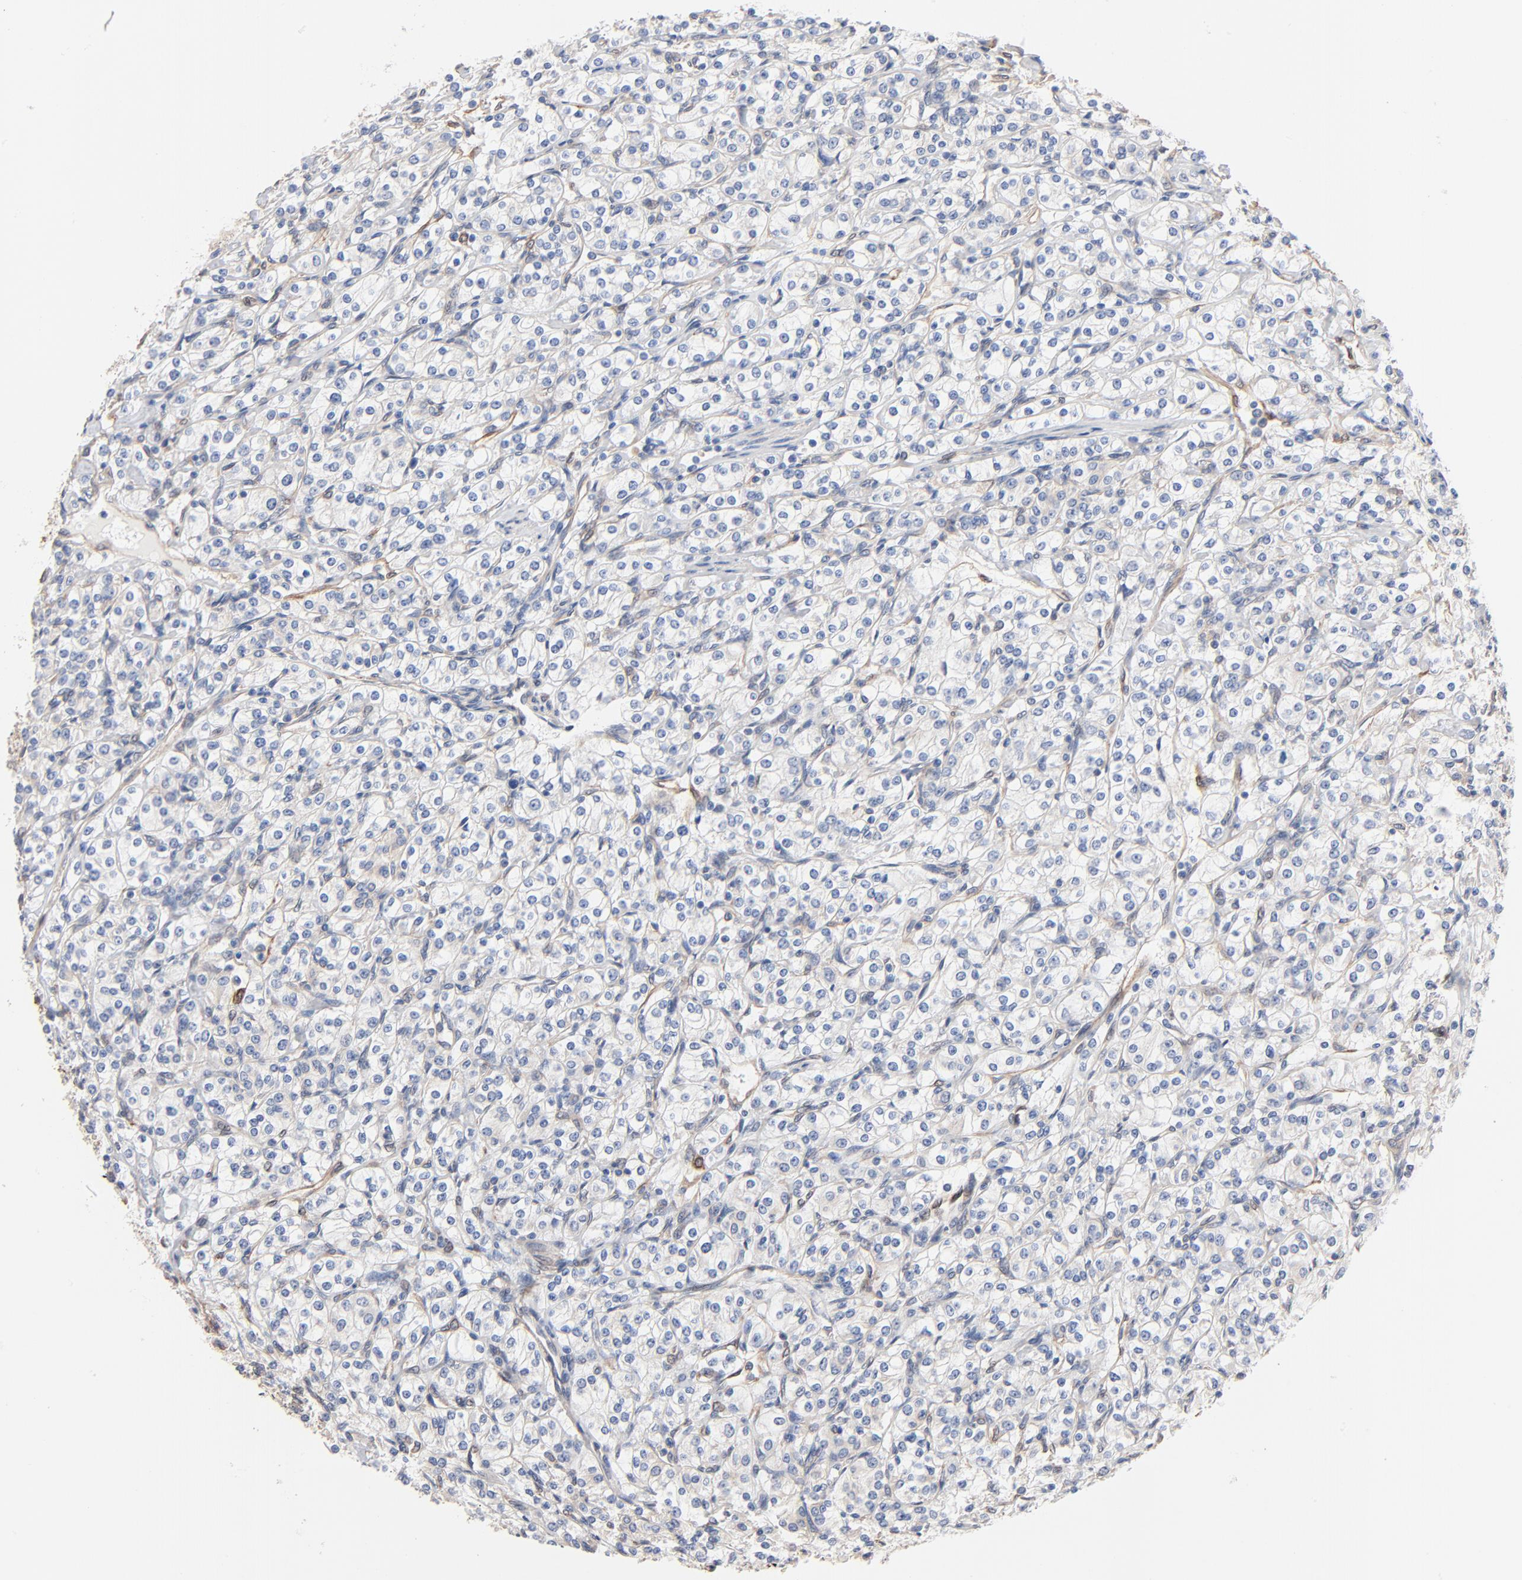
{"staining": {"intensity": "negative", "quantity": "none", "location": "none"}, "tissue": "renal cancer", "cell_type": "Tumor cells", "image_type": "cancer", "snomed": [{"axis": "morphology", "description": "Adenocarcinoma, NOS"}, {"axis": "topography", "description": "Kidney"}], "caption": "Human renal cancer stained for a protein using immunohistochemistry demonstrates no positivity in tumor cells.", "gene": "ABCD4", "patient": {"sex": "male", "age": 77}}